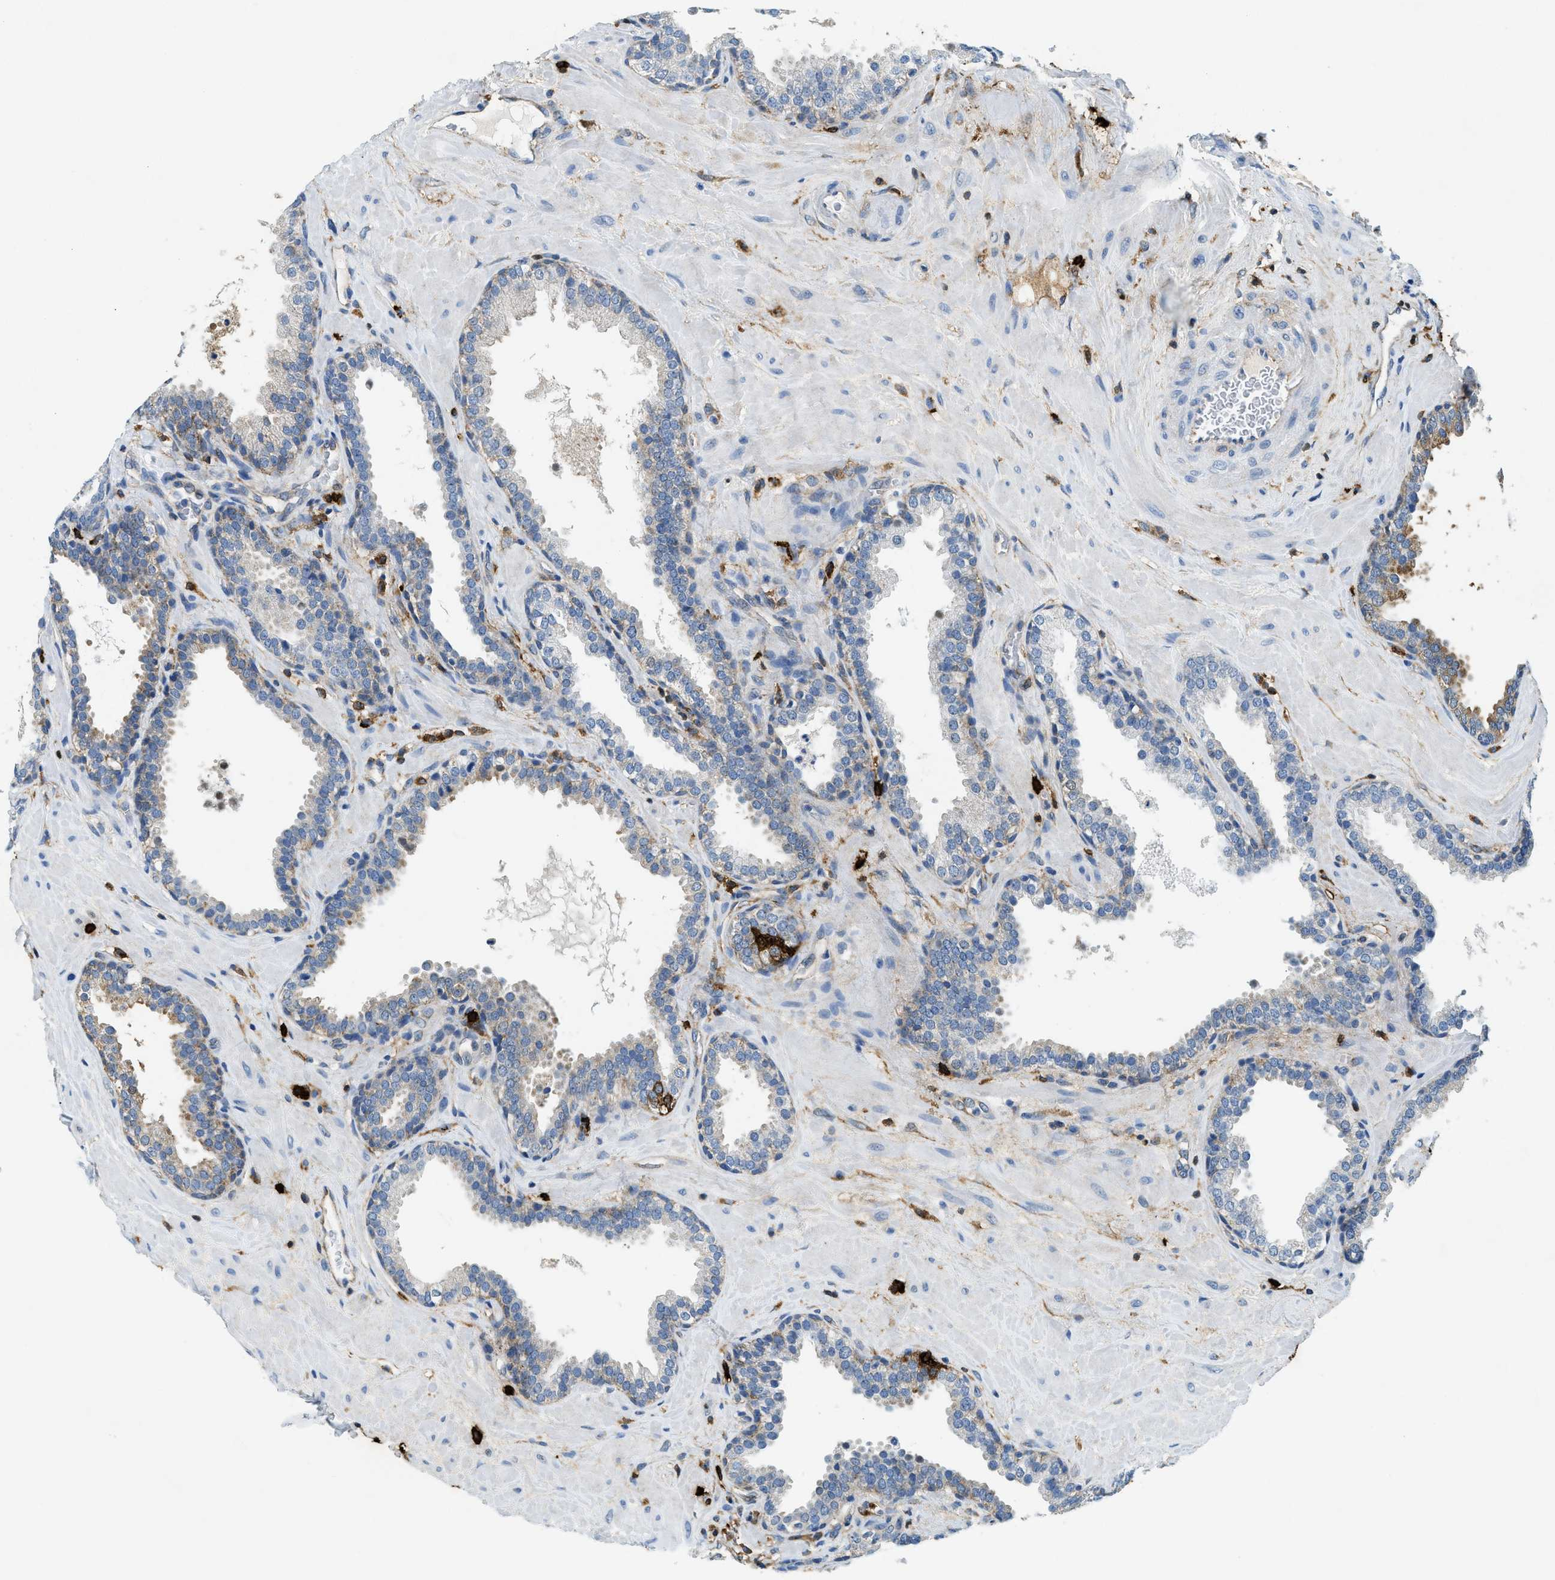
{"staining": {"intensity": "weak", "quantity": "<25%", "location": "cytoplasmic/membranous"}, "tissue": "prostate", "cell_type": "Glandular cells", "image_type": "normal", "snomed": [{"axis": "morphology", "description": "Normal tissue, NOS"}, {"axis": "topography", "description": "Prostate"}], "caption": "IHC histopathology image of unremarkable prostate: human prostate stained with DAB reveals no significant protein positivity in glandular cells.", "gene": "TPSAB1", "patient": {"sex": "male", "age": 51}}